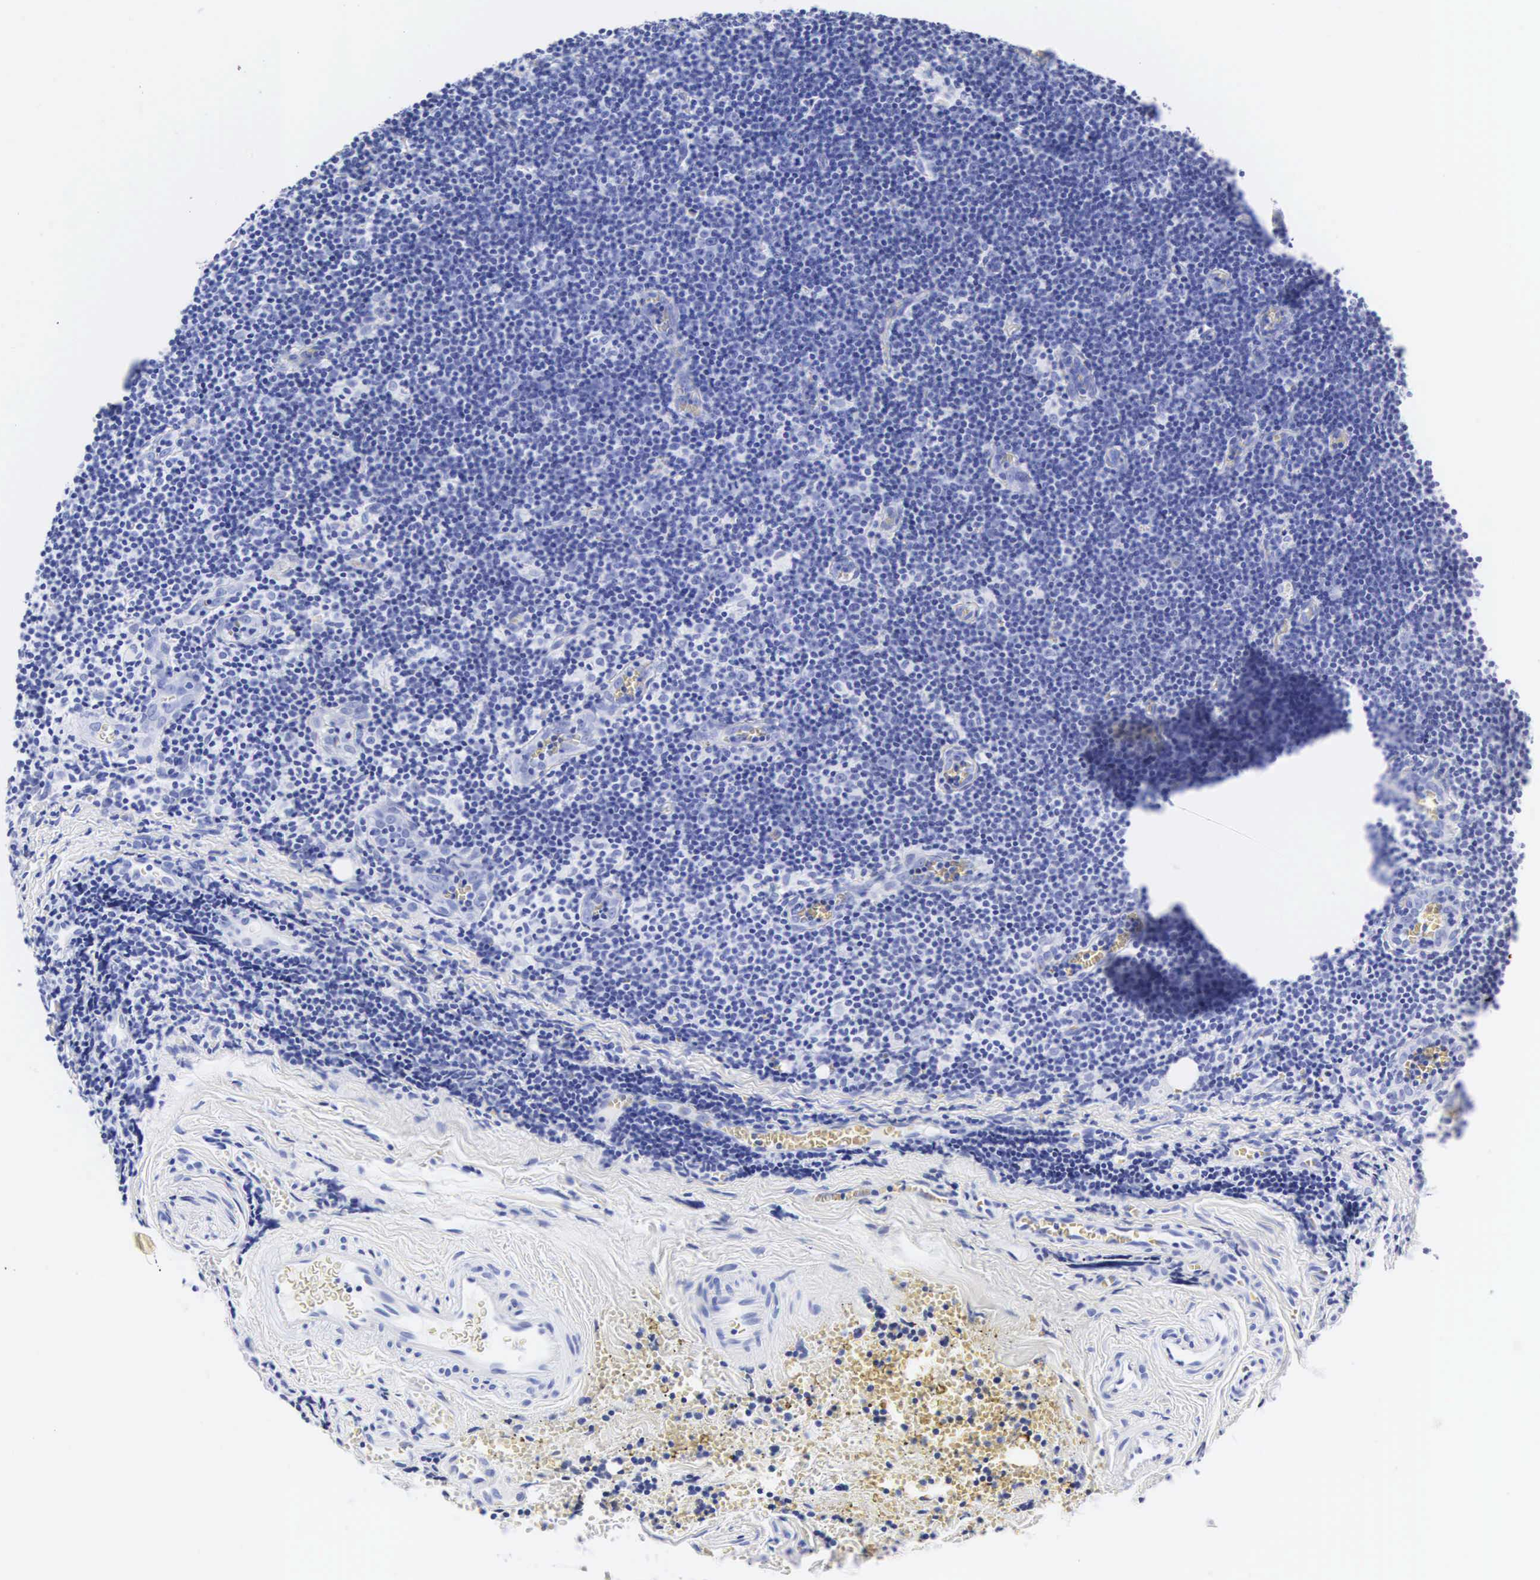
{"staining": {"intensity": "negative", "quantity": "none", "location": "none"}, "tissue": "lymphoma", "cell_type": "Tumor cells", "image_type": "cancer", "snomed": [{"axis": "morphology", "description": "Malignant lymphoma, non-Hodgkin's type, Low grade"}, {"axis": "topography", "description": "Lymph node"}], "caption": "Immunohistochemical staining of low-grade malignant lymphoma, non-Hodgkin's type demonstrates no significant expression in tumor cells.", "gene": "CGB3", "patient": {"sex": "male", "age": 57}}